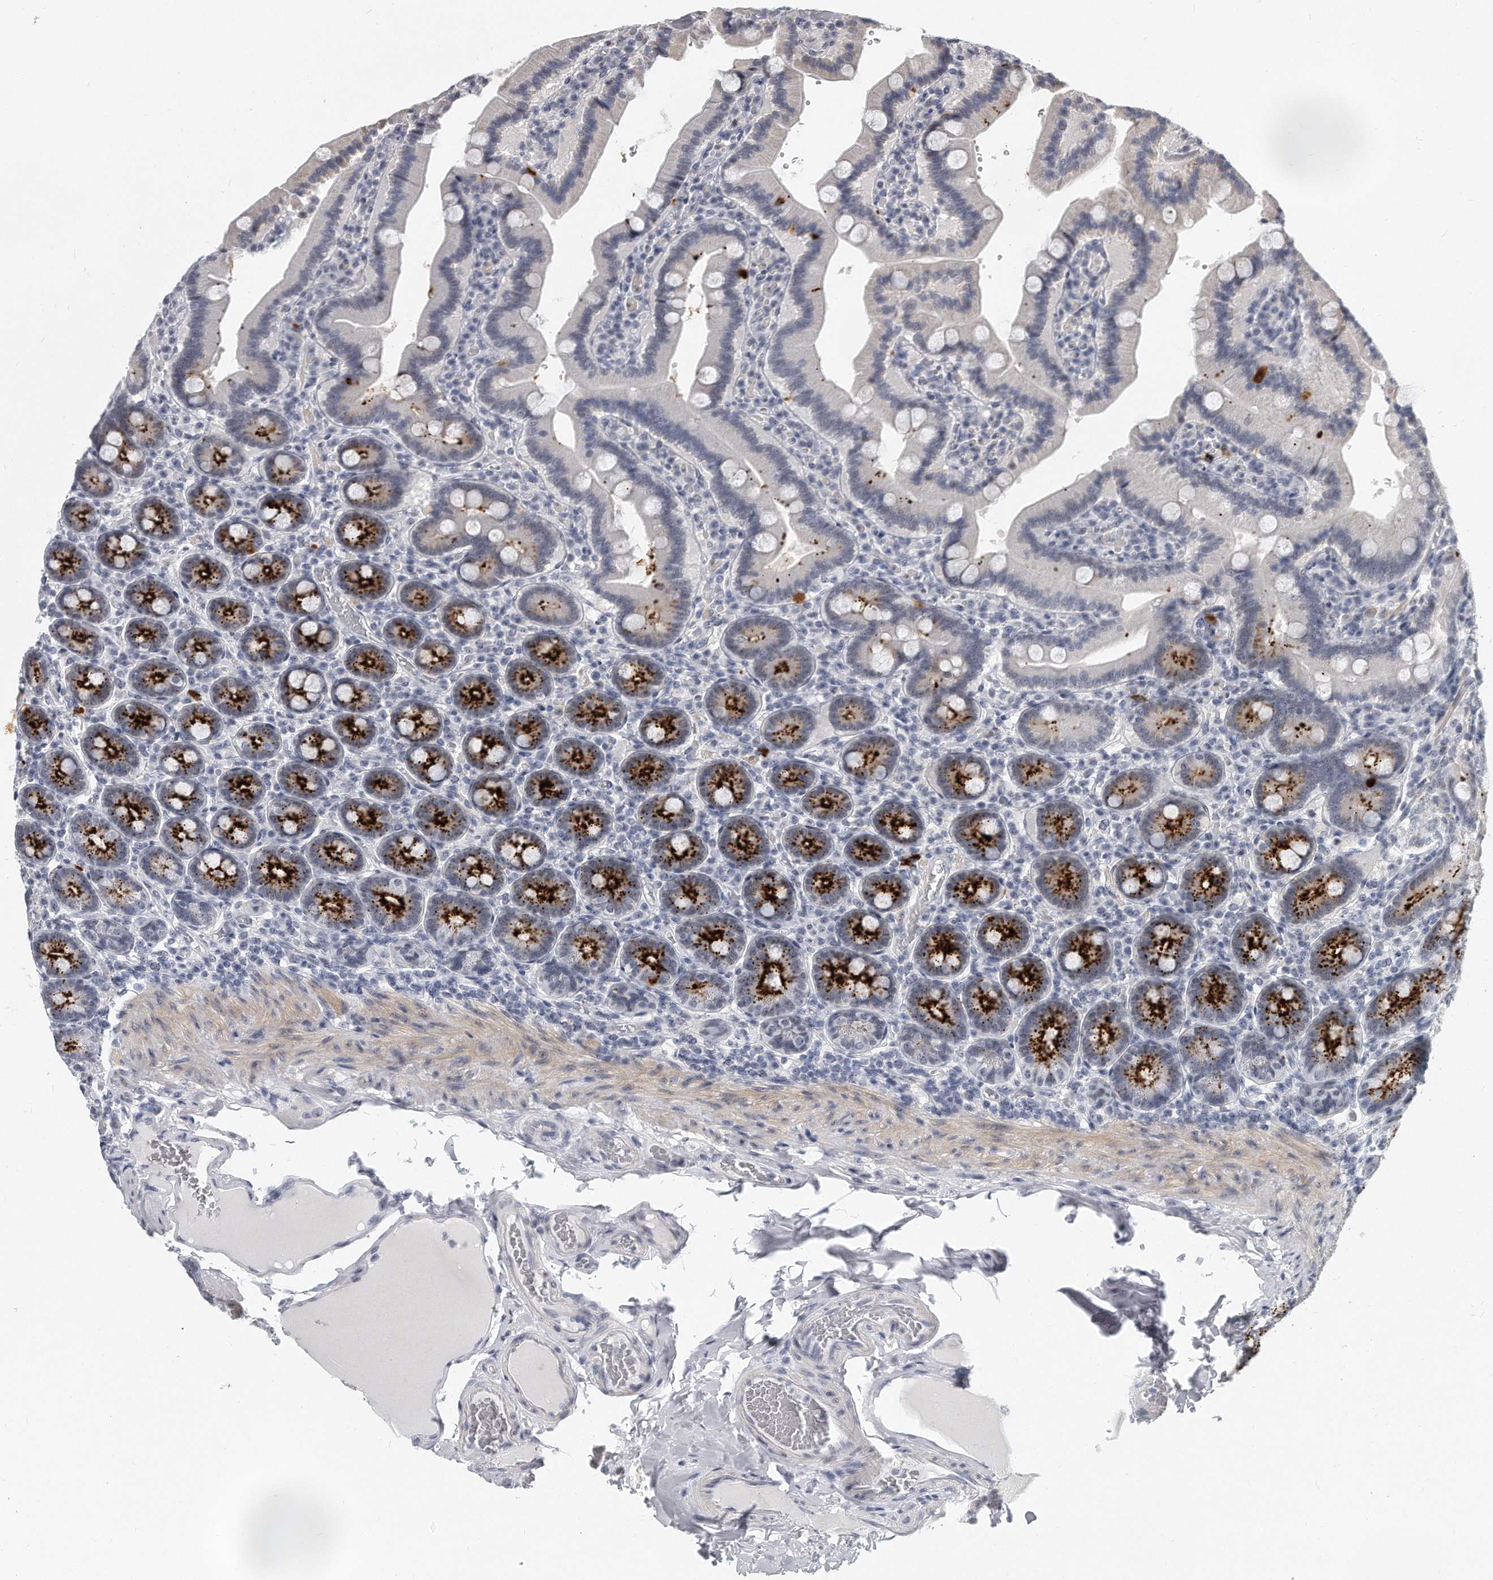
{"staining": {"intensity": "strong", "quantity": "25%-75%", "location": "cytoplasmic/membranous"}, "tissue": "duodenum", "cell_type": "Glandular cells", "image_type": "normal", "snomed": [{"axis": "morphology", "description": "Normal tissue, NOS"}, {"axis": "topography", "description": "Duodenum"}], "caption": "Brown immunohistochemical staining in normal duodenum demonstrates strong cytoplasmic/membranous positivity in approximately 25%-75% of glandular cells. (Brightfield microscopy of DAB IHC at high magnification).", "gene": "TFCP2L1", "patient": {"sex": "female", "age": 62}}